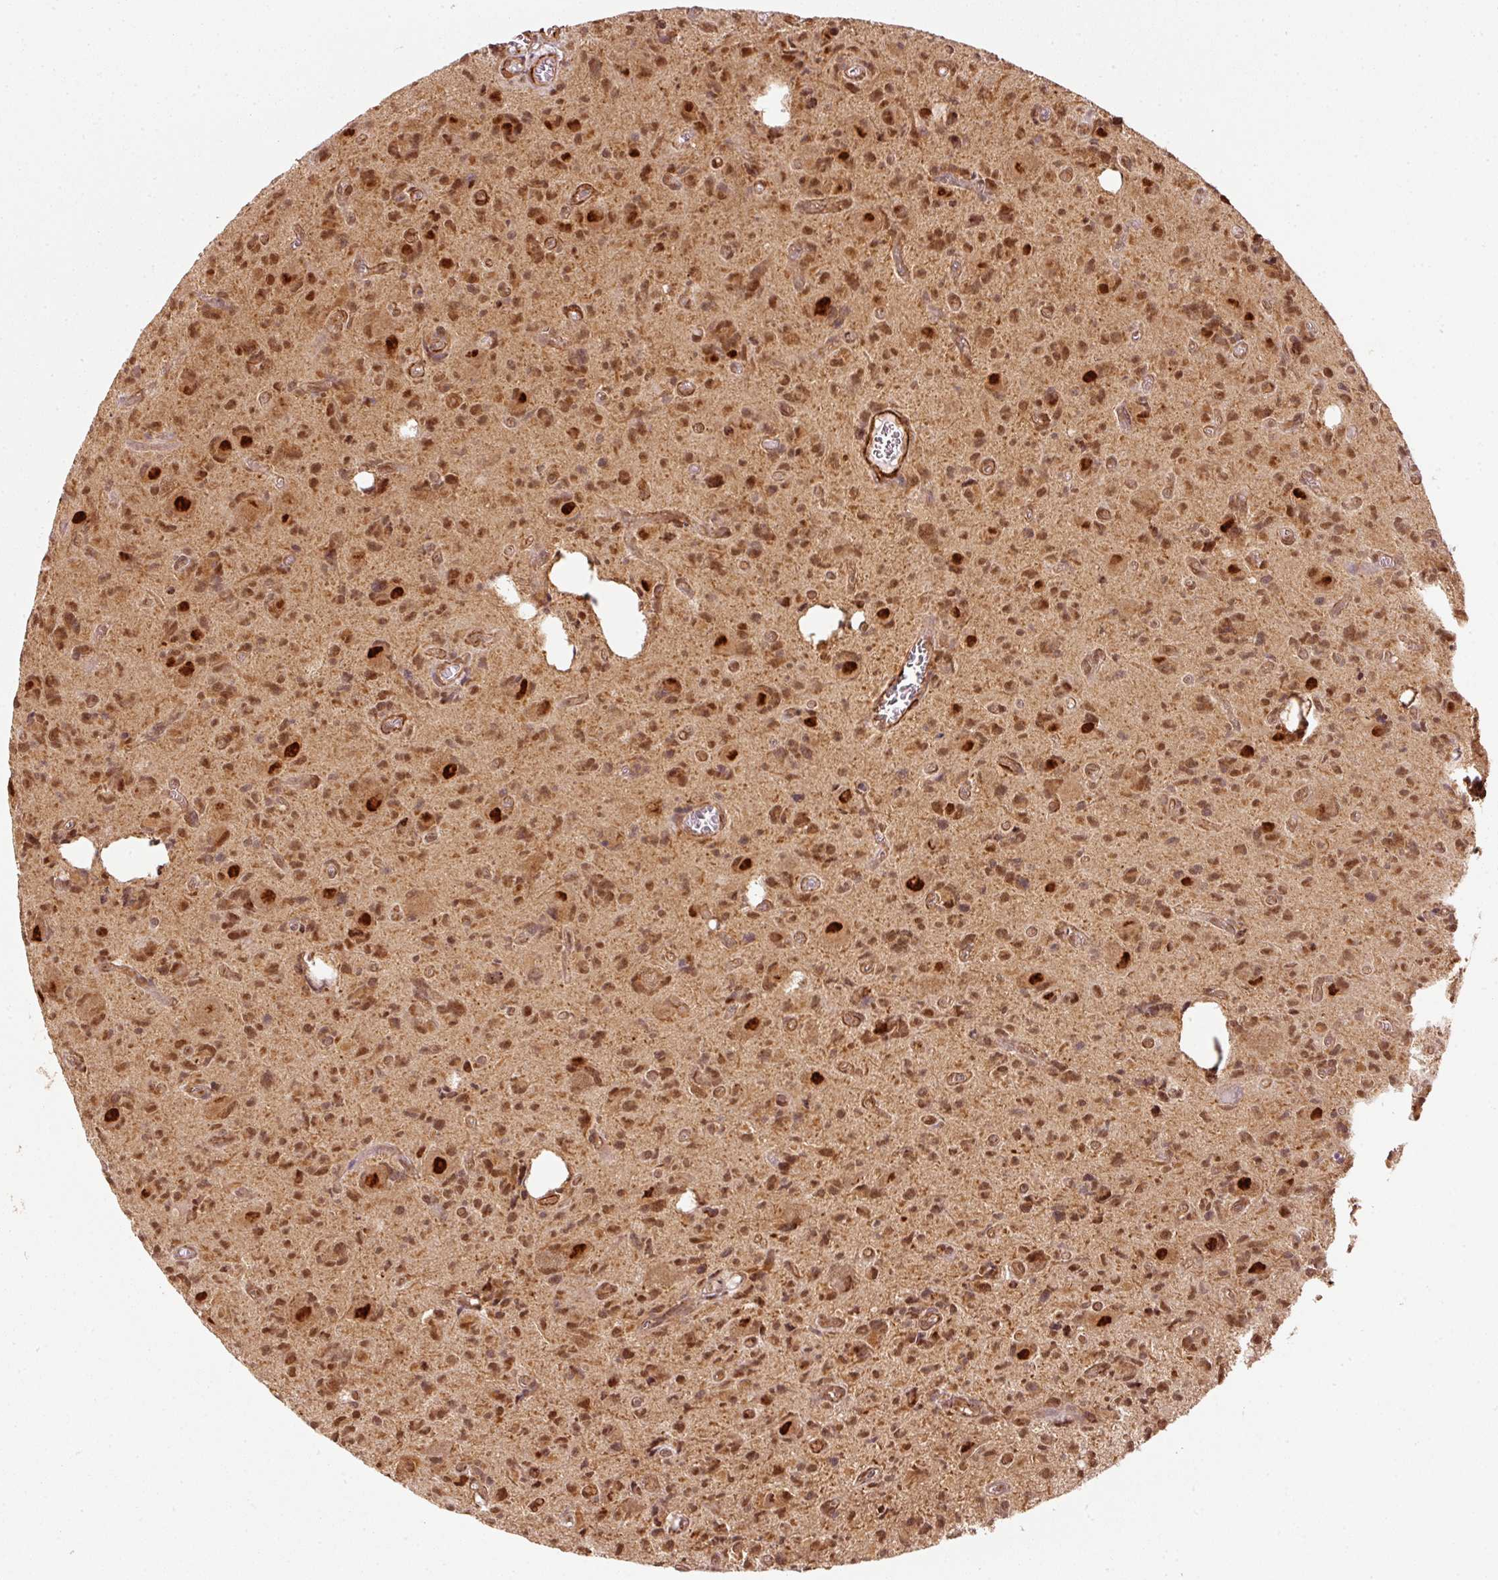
{"staining": {"intensity": "moderate", "quantity": ">75%", "location": "cytoplasmic/membranous,nuclear"}, "tissue": "glioma", "cell_type": "Tumor cells", "image_type": "cancer", "snomed": [{"axis": "morphology", "description": "Glioma, malignant, High grade"}, {"axis": "topography", "description": "Brain"}], "caption": "DAB immunohistochemical staining of human malignant glioma (high-grade) shows moderate cytoplasmic/membranous and nuclear protein expression in approximately >75% of tumor cells. The staining was performed using DAB (3,3'-diaminobenzidine) to visualize the protein expression in brown, while the nuclei were stained in blue with hematoxylin (Magnification: 20x).", "gene": "PSMD1", "patient": {"sex": "male", "age": 76}}